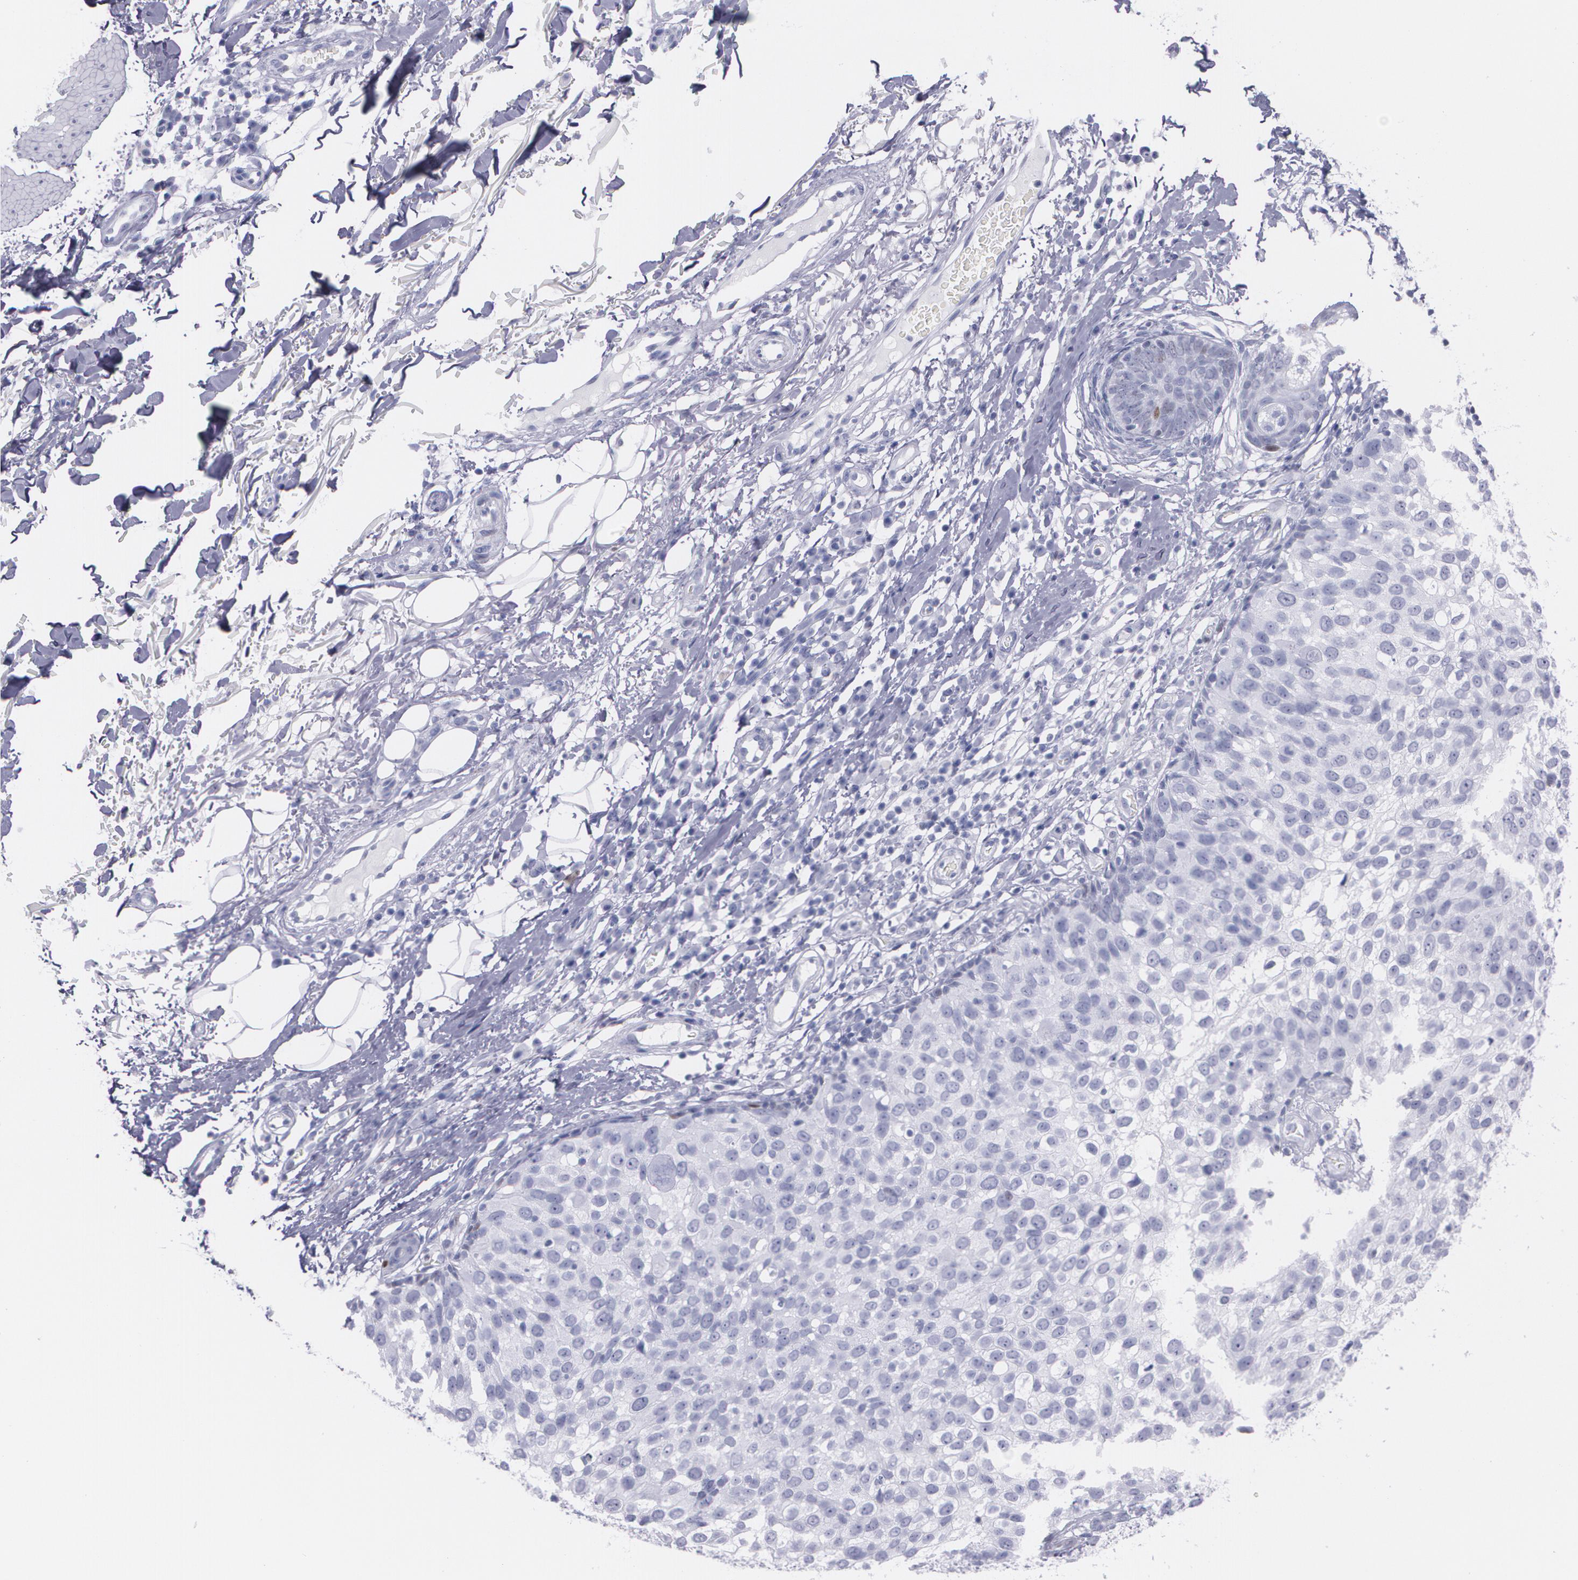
{"staining": {"intensity": "negative", "quantity": "none", "location": "none"}, "tissue": "skin cancer", "cell_type": "Tumor cells", "image_type": "cancer", "snomed": [{"axis": "morphology", "description": "Squamous cell carcinoma, NOS"}, {"axis": "topography", "description": "Skin"}], "caption": "Skin squamous cell carcinoma was stained to show a protein in brown. There is no significant positivity in tumor cells.", "gene": "TP53", "patient": {"sex": "male", "age": 87}}